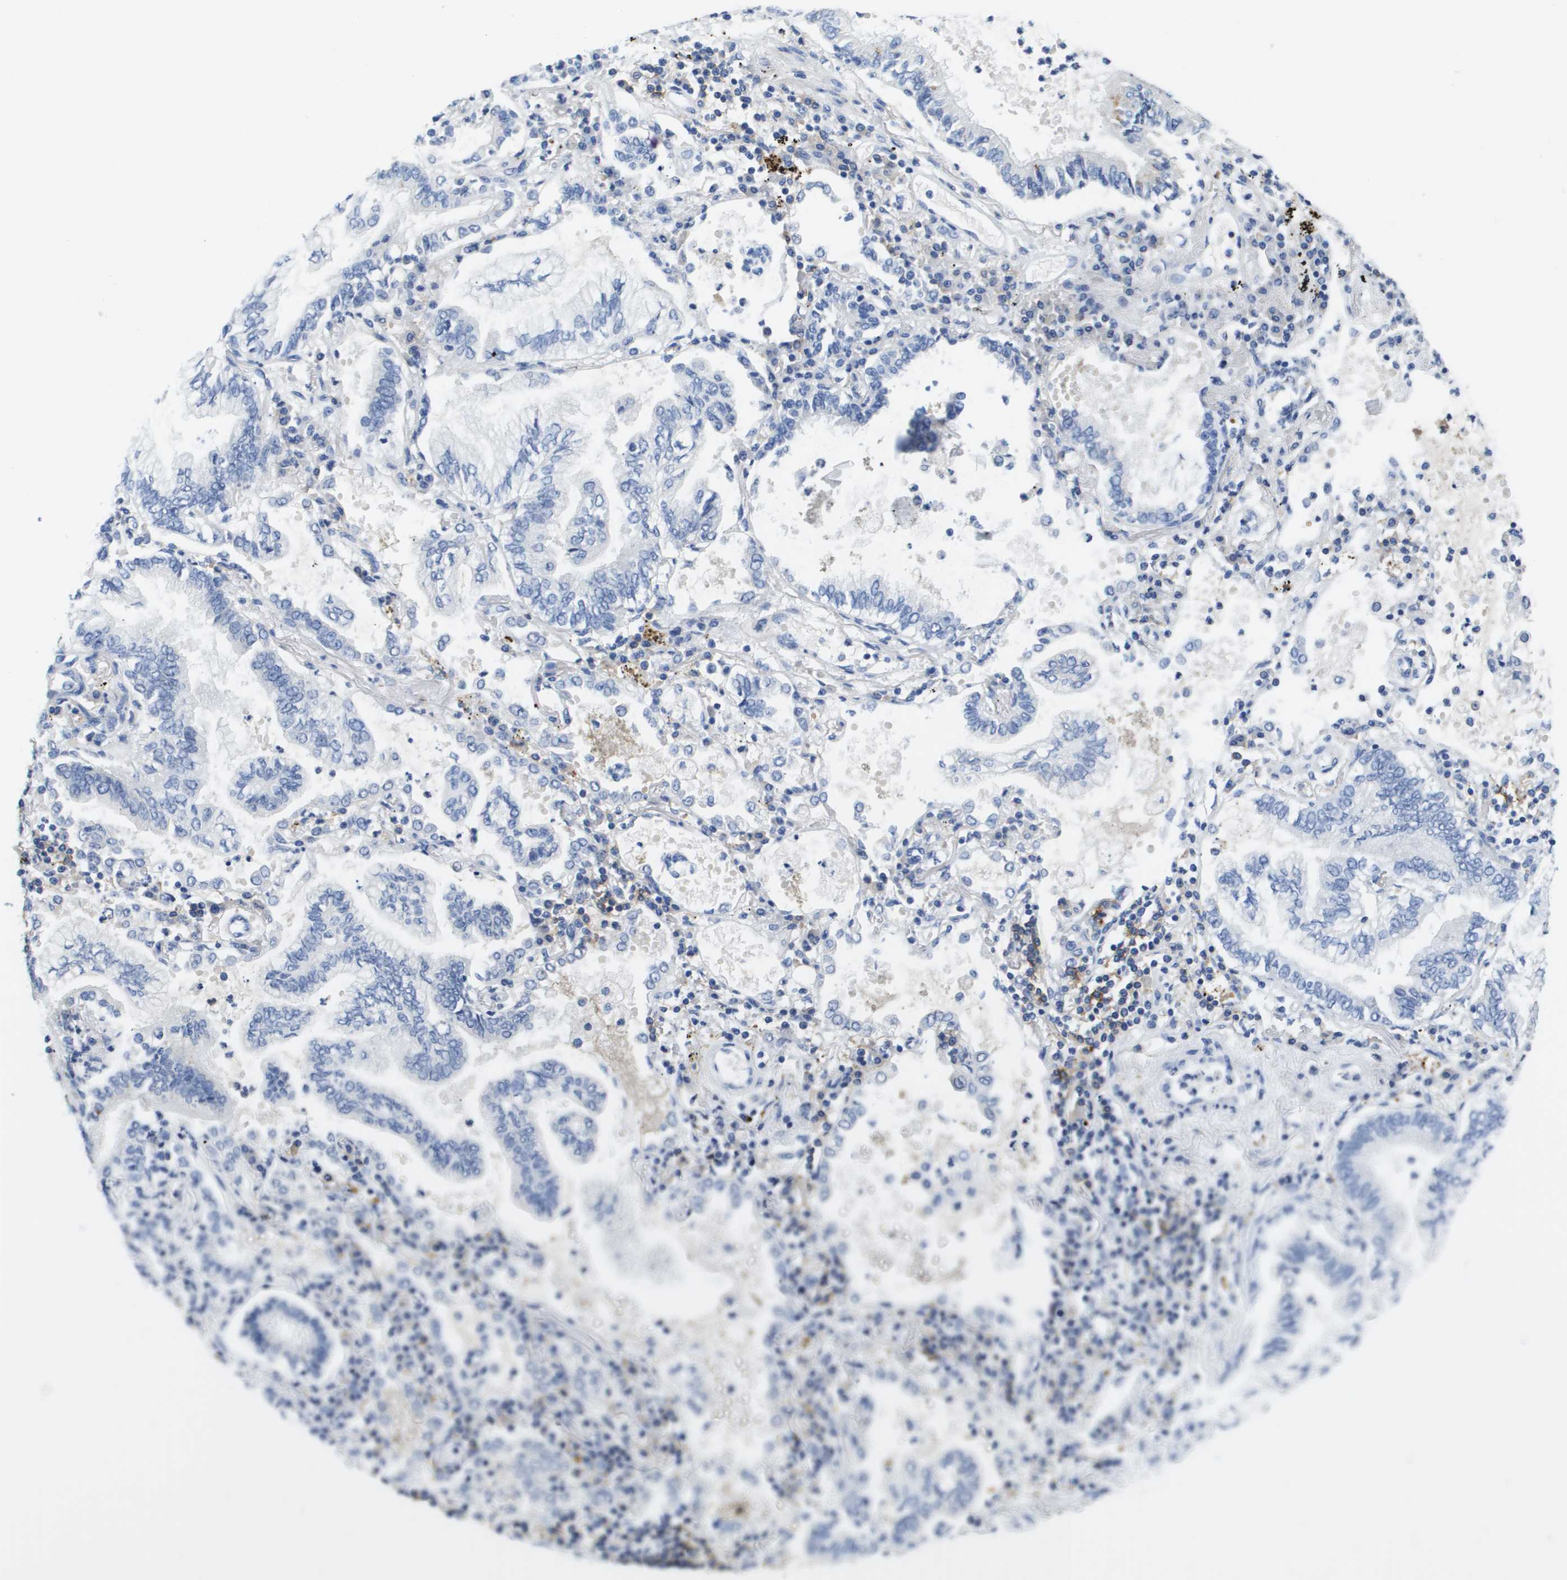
{"staining": {"intensity": "negative", "quantity": "none", "location": "none"}, "tissue": "lung cancer", "cell_type": "Tumor cells", "image_type": "cancer", "snomed": [{"axis": "morphology", "description": "Normal tissue, NOS"}, {"axis": "morphology", "description": "Adenocarcinoma, NOS"}, {"axis": "topography", "description": "Bronchus"}, {"axis": "topography", "description": "Lung"}], "caption": "Photomicrograph shows no significant protein staining in tumor cells of lung cancer (adenocarcinoma).", "gene": "MS4A1", "patient": {"sex": "female", "age": 70}}